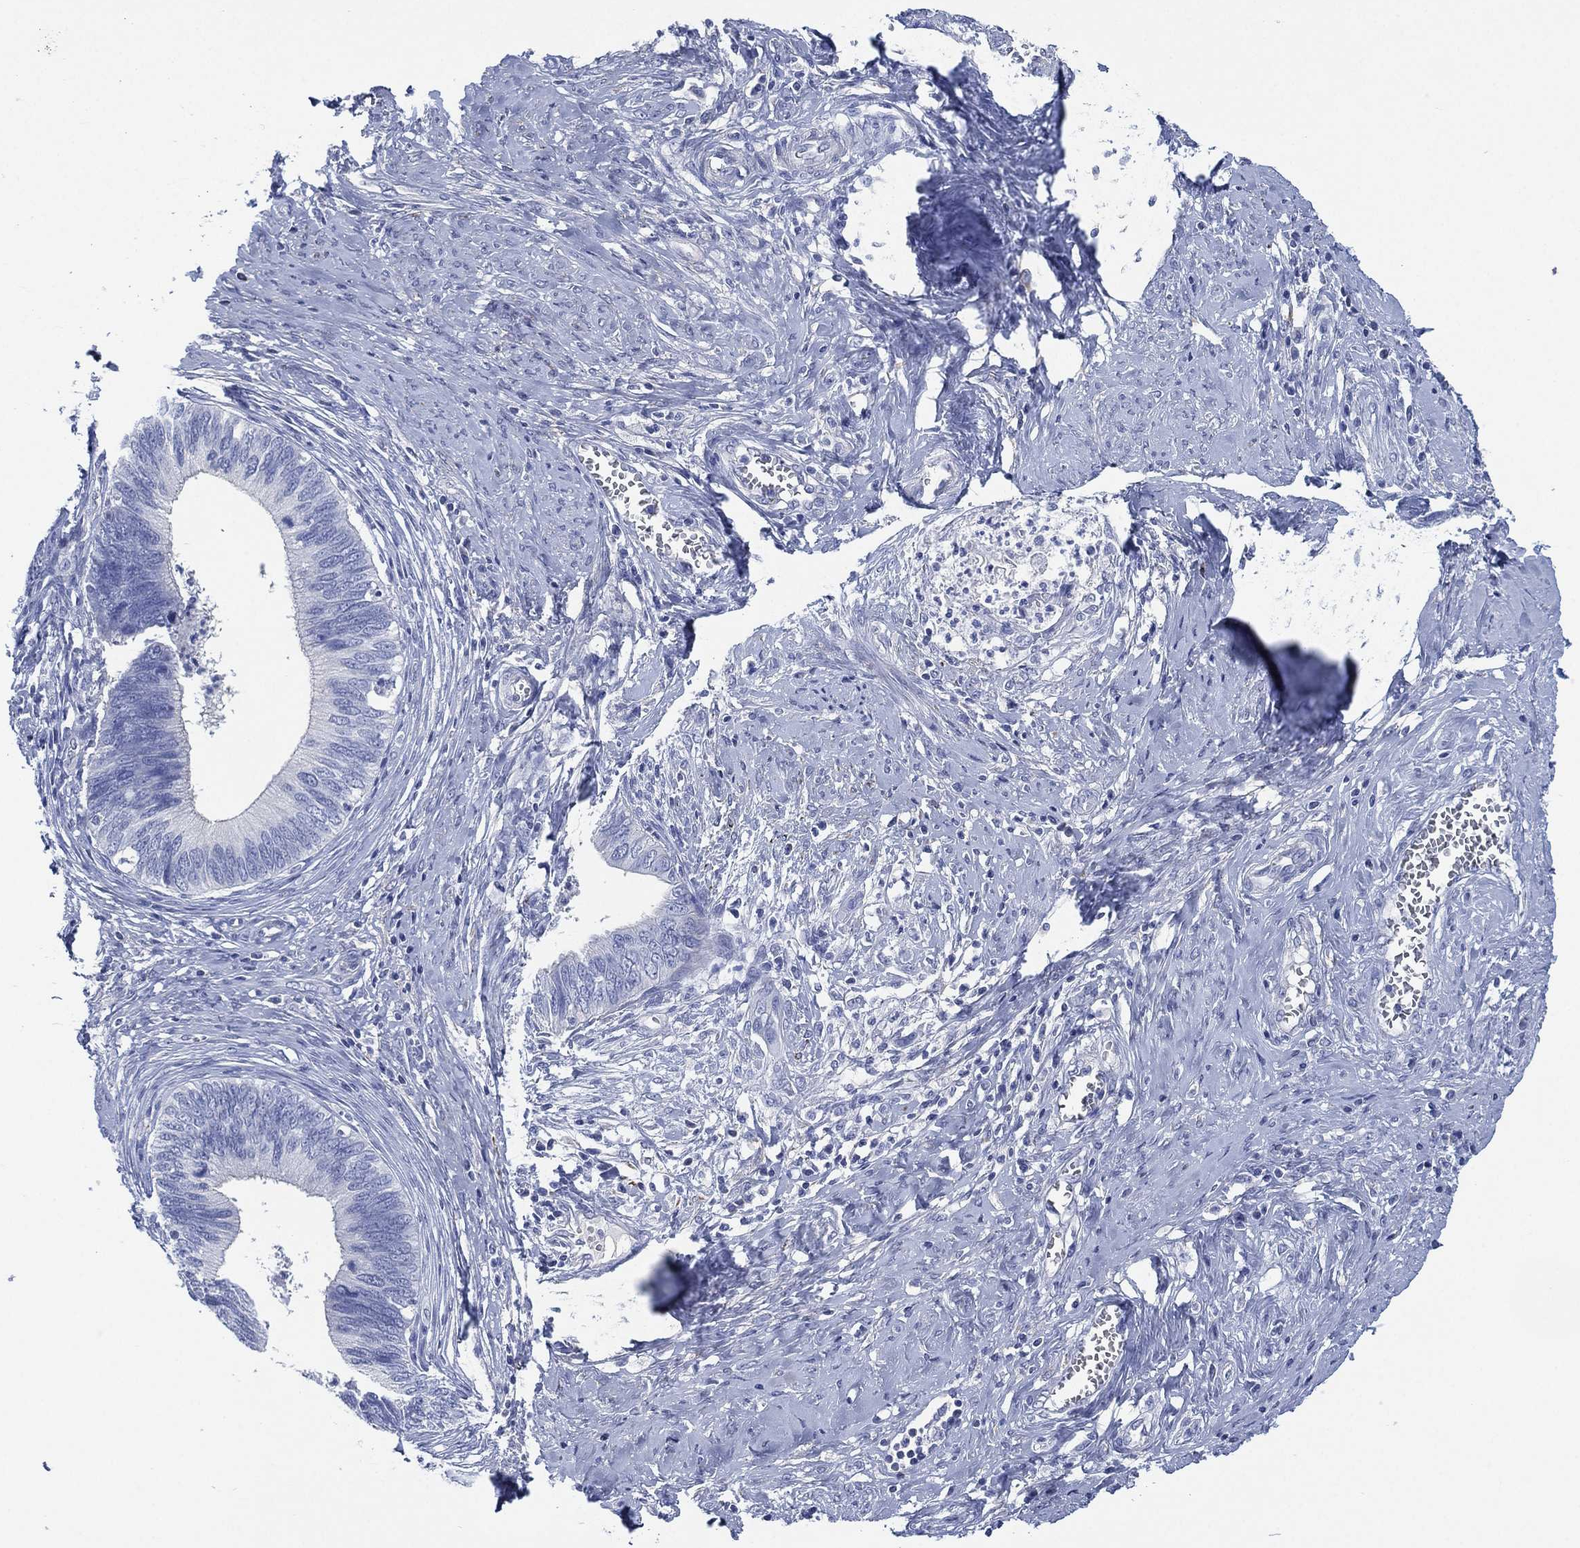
{"staining": {"intensity": "negative", "quantity": "none", "location": "none"}, "tissue": "cervical cancer", "cell_type": "Tumor cells", "image_type": "cancer", "snomed": [{"axis": "morphology", "description": "Adenocarcinoma, NOS"}, {"axis": "topography", "description": "Cervix"}], "caption": "Immunohistochemistry (IHC) image of cervical adenocarcinoma stained for a protein (brown), which demonstrates no positivity in tumor cells.", "gene": "C5orf46", "patient": {"sex": "female", "age": 42}}